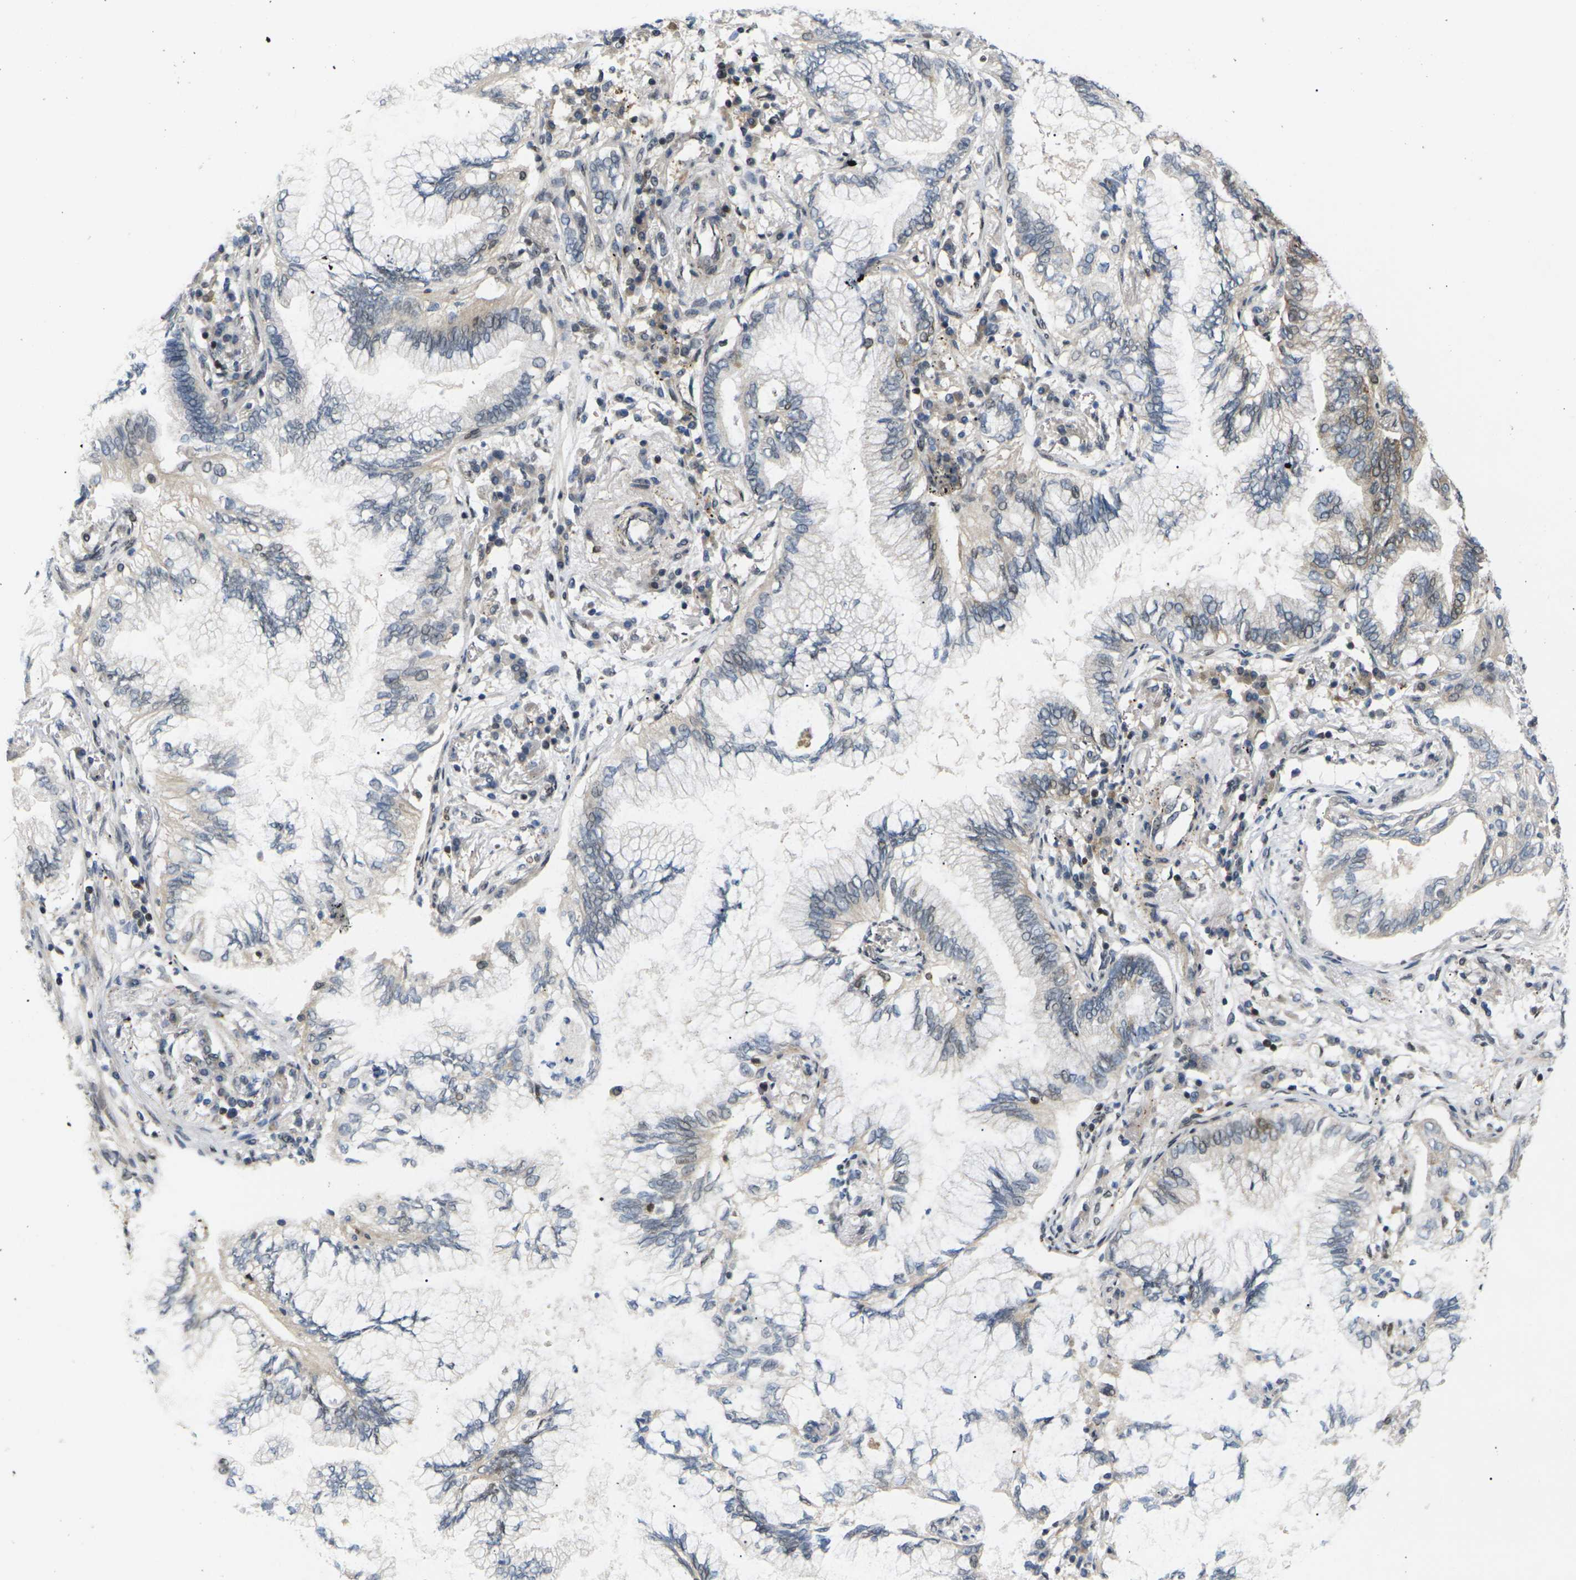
{"staining": {"intensity": "weak", "quantity": "<25%", "location": "cytoplasmic/membranous"}, "tissue": "lung cancer", "cell_type": "Tumor cells", "image_type": "cancer", "snomed": [{"axis": "morphology", "description": "Normal tissue, NOS"}, {"axis": "morphology", "description": "Adenocarcinoma, NOS"}, {"axis": "topography", "description": "Bronchus"}, {"axis": "topography", "description": "Lung"}], "caption": "Immunohistochemical staining of human lung adenocarcinoma reveals no significant positivity in tumor cells.", "gene": "RPS6KA3", "patient": {"sex": "female", "age": 70}}